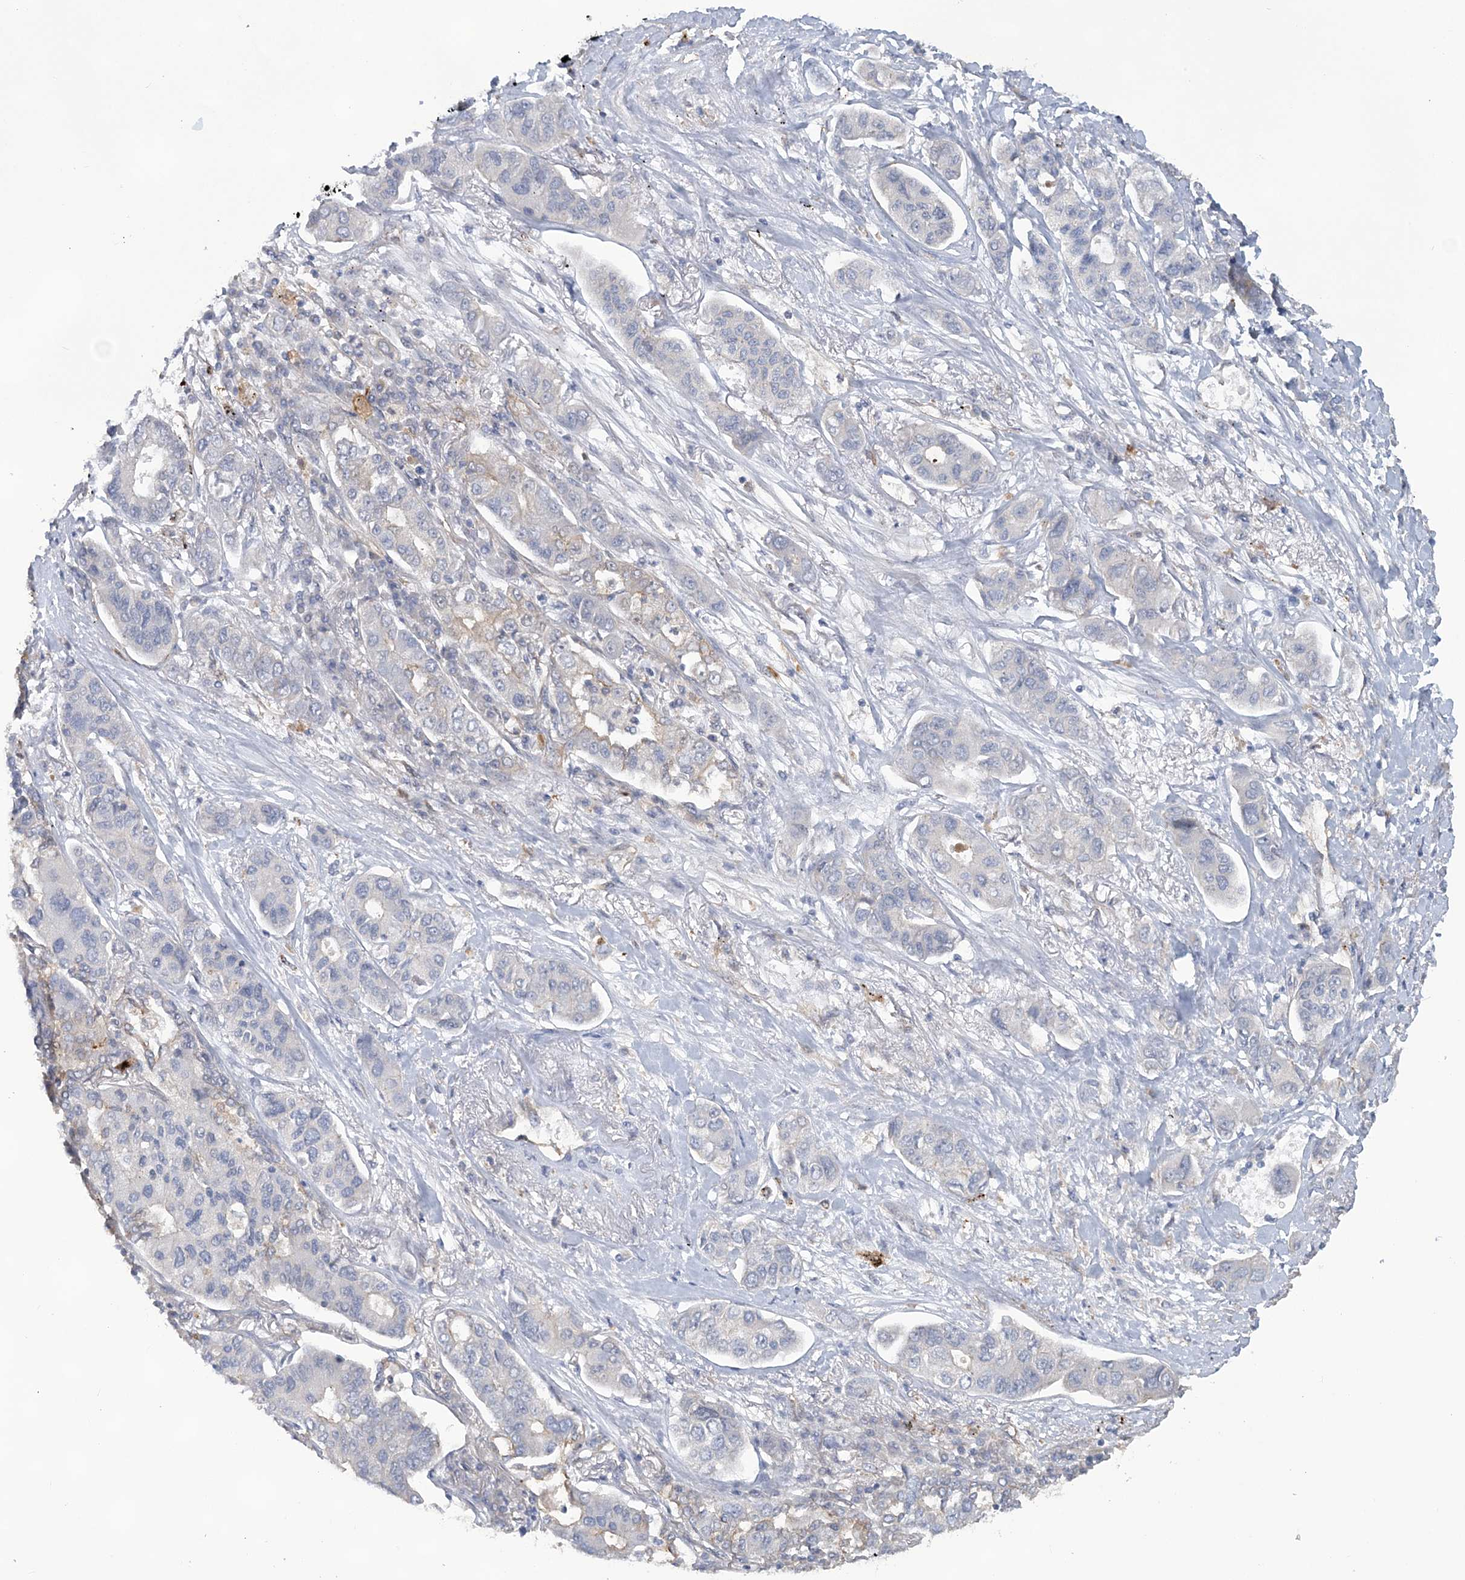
{"staining": {"intensity": "negative", "quantity": "none", "location": "none"}, "tissue": "lung cancer", "cell_type": "Tumor cells", "image_type": "cancer", "snomed": [{"axis": "morphology", "description": "Adenocarcinoma, NOS"}, {"axis": "topography", "description": "Lung"}], "caption": "Immunohistochemical staining of human lung cancer displays no significant expression in tumor cells. Nuclei are stained in blue.", "gene": "RAI14", "patient": {"sex": "male", "age": 49}}